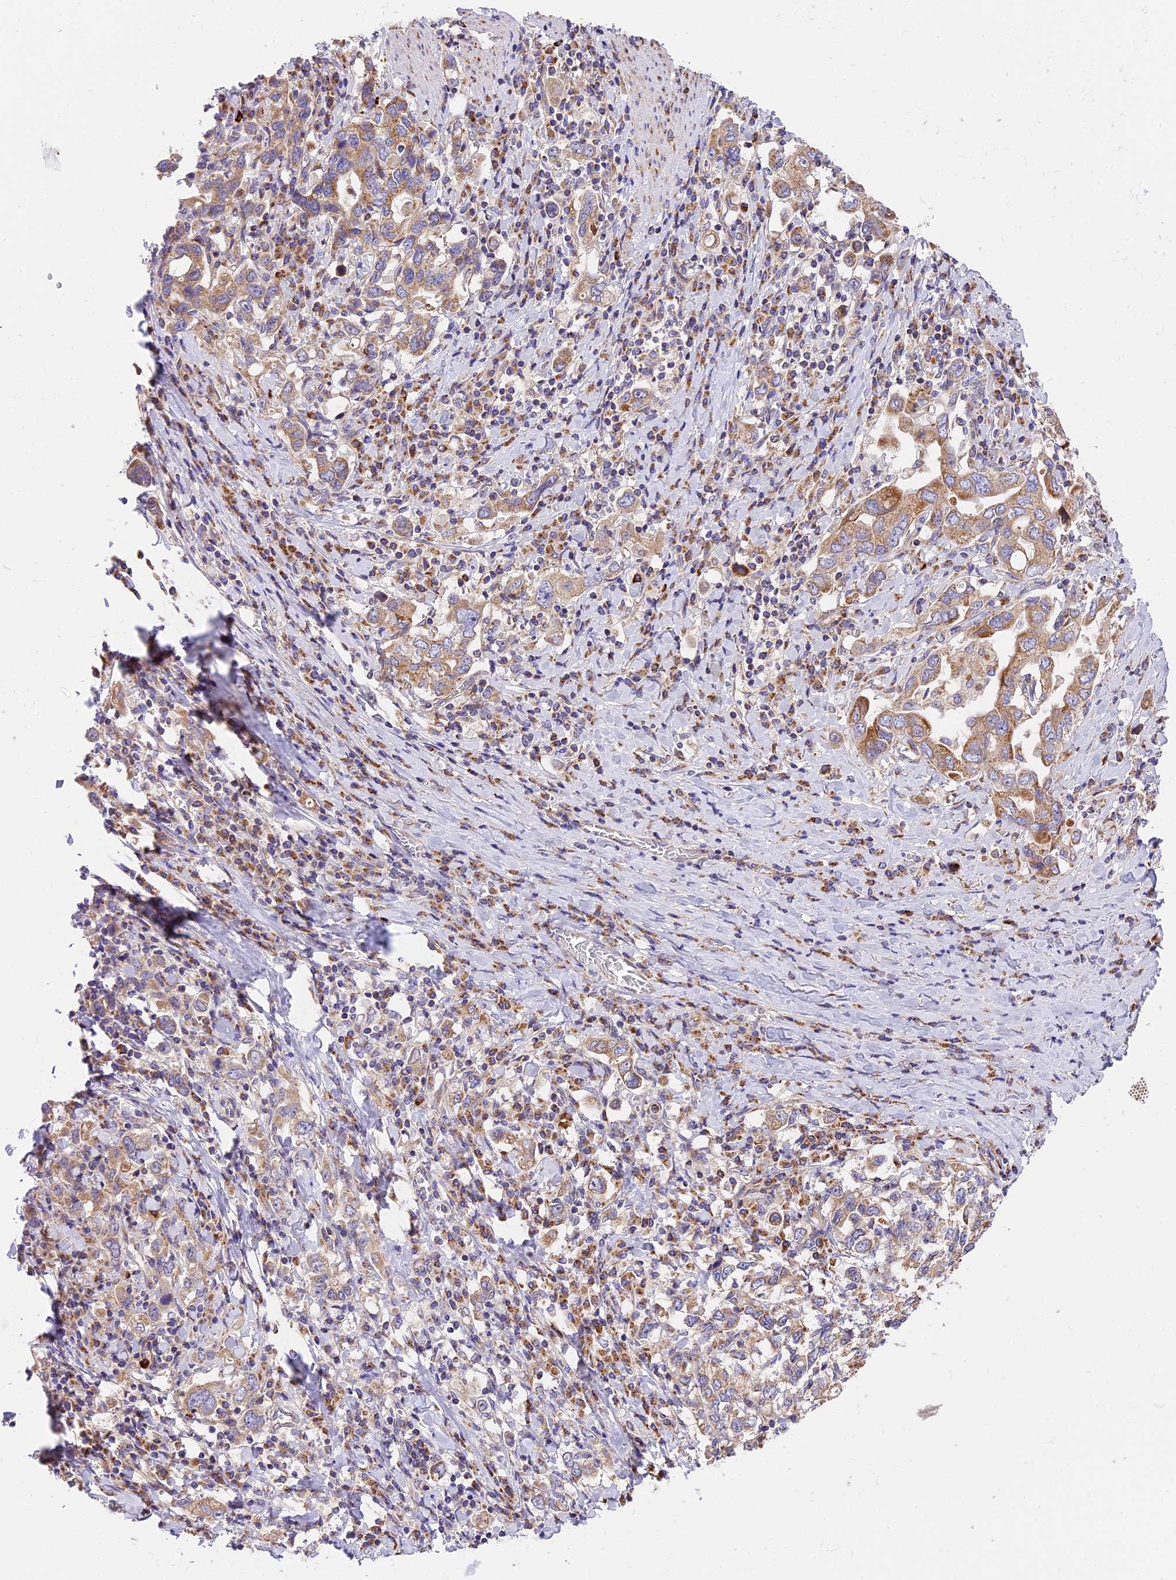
{"staining": {"intensity": "moderate", "quantity": ">75%", "location": "cytoplasmic/membranous"}, "tissue": "stomach cancer", "cell_type": "Tumor cells", "image_type": "cancer", "snomed": [{"axis": "morphology", "description": "Adenocarcinoma, NOS"}, {"axis": "topography", "description": "Stomach, upper"}, {"axis": "topography", "description": "Stomach"}], "caption": "The image demonstrates staining of stomach cancer (adenocarcinoma), revealing moderate cytoplasmic/membranous protein expression (brown color) within tumor cells. Using DAB (brown) and hematoxylin (blue) stains, captured at high magnification using brightfield microscopy.", "gene": "MRAS", "patient": {"sex": "male", "age": 62}}